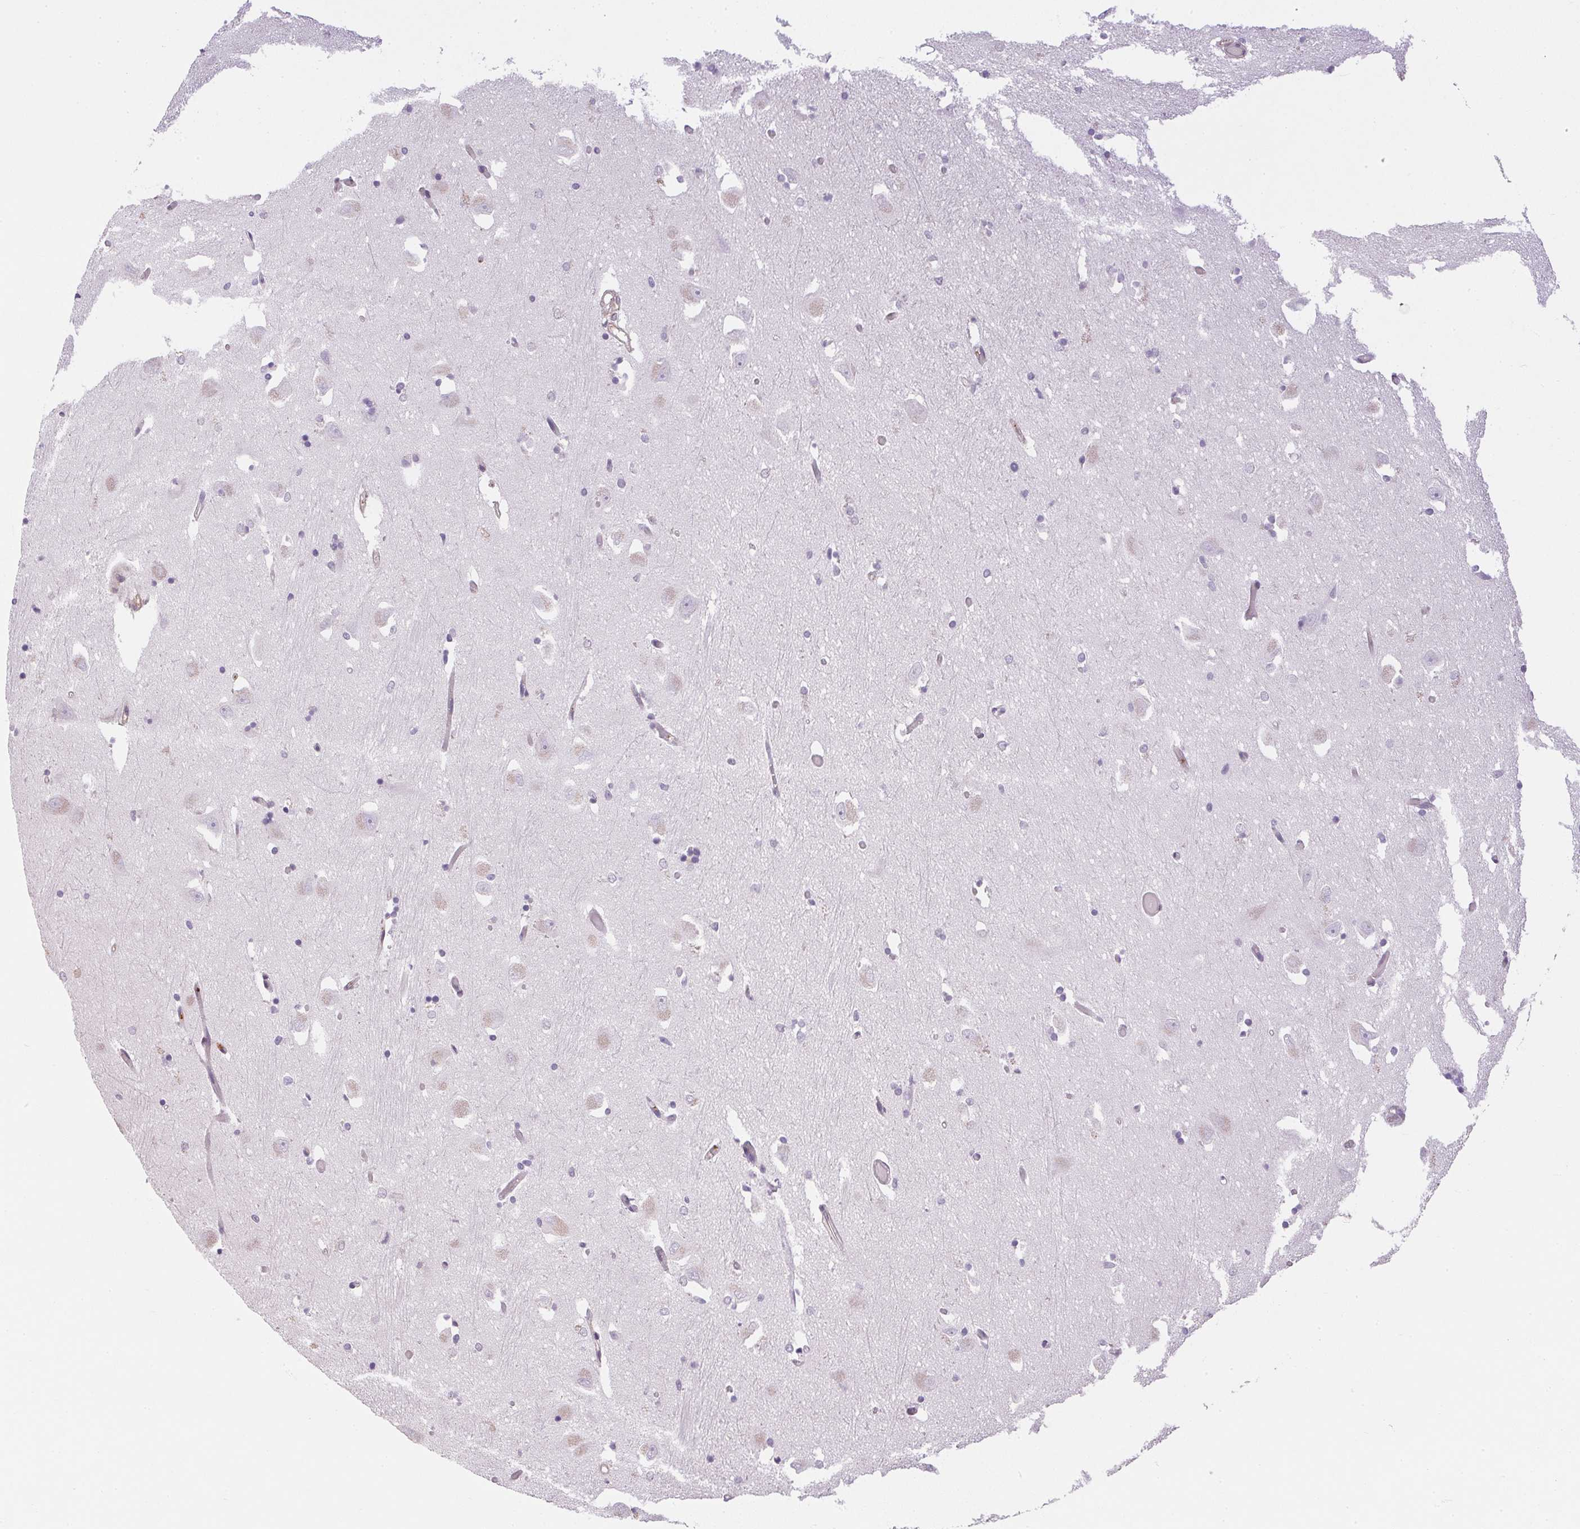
{"staining": {"intensity": "negative", "quantity": "none", "location": "none"}, "tissue": "caudate", "cell_type": "Glial cells", "image_type": "normal", "snomed": [{"axis": "morphology", "description": "Normal tissue, NOS"}, {"axis": "topography", "description": "Lateral ventricle wall"}, {"axis": "topography", "description": "Hippocampus"}], "caption": "A high-resolution micrograph shows IHC staining of unremarkable caudate, which exhibits no significant expression in glial cells.", "gene": "PRL", "patient": {"sex": "female", "age": 63}}